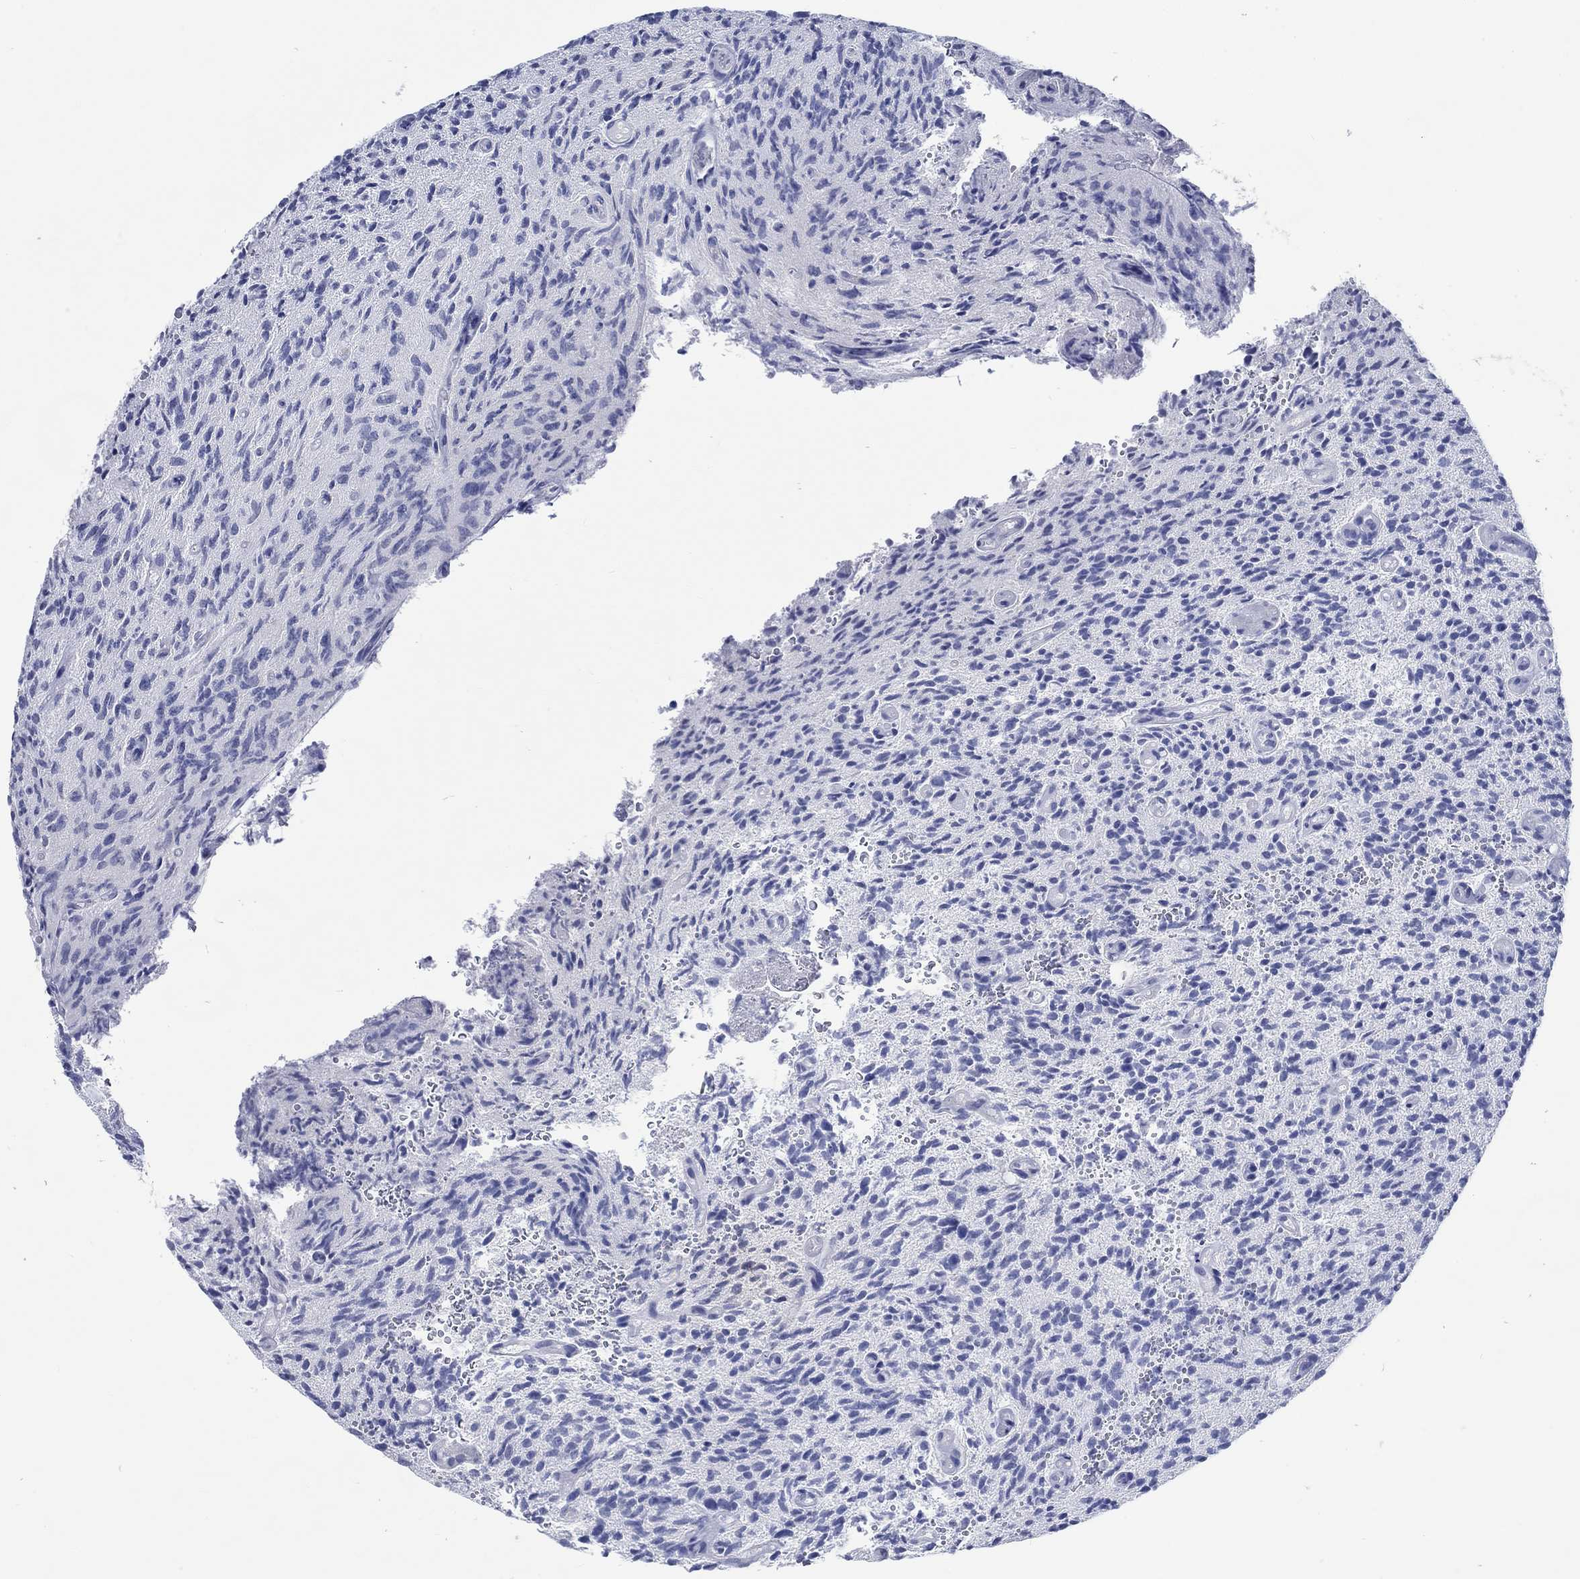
{"staining": {"intensity": "negative", "quantity": "none", "location": "none"}, "tissue": "glioma", "cell_type": "Tumor cells", "image_type": "cancer", "snomed": [{"axis": "morphology", "description": "Glioma, malignant, High grade"}, {"axis": "topography", "description": "Brain"}], "caption": "Immunohistochemistry of human glioma displays no expression in tumor cells.", "gene": "C4orf47", "patient": {"sex": "male", "age": 64}}